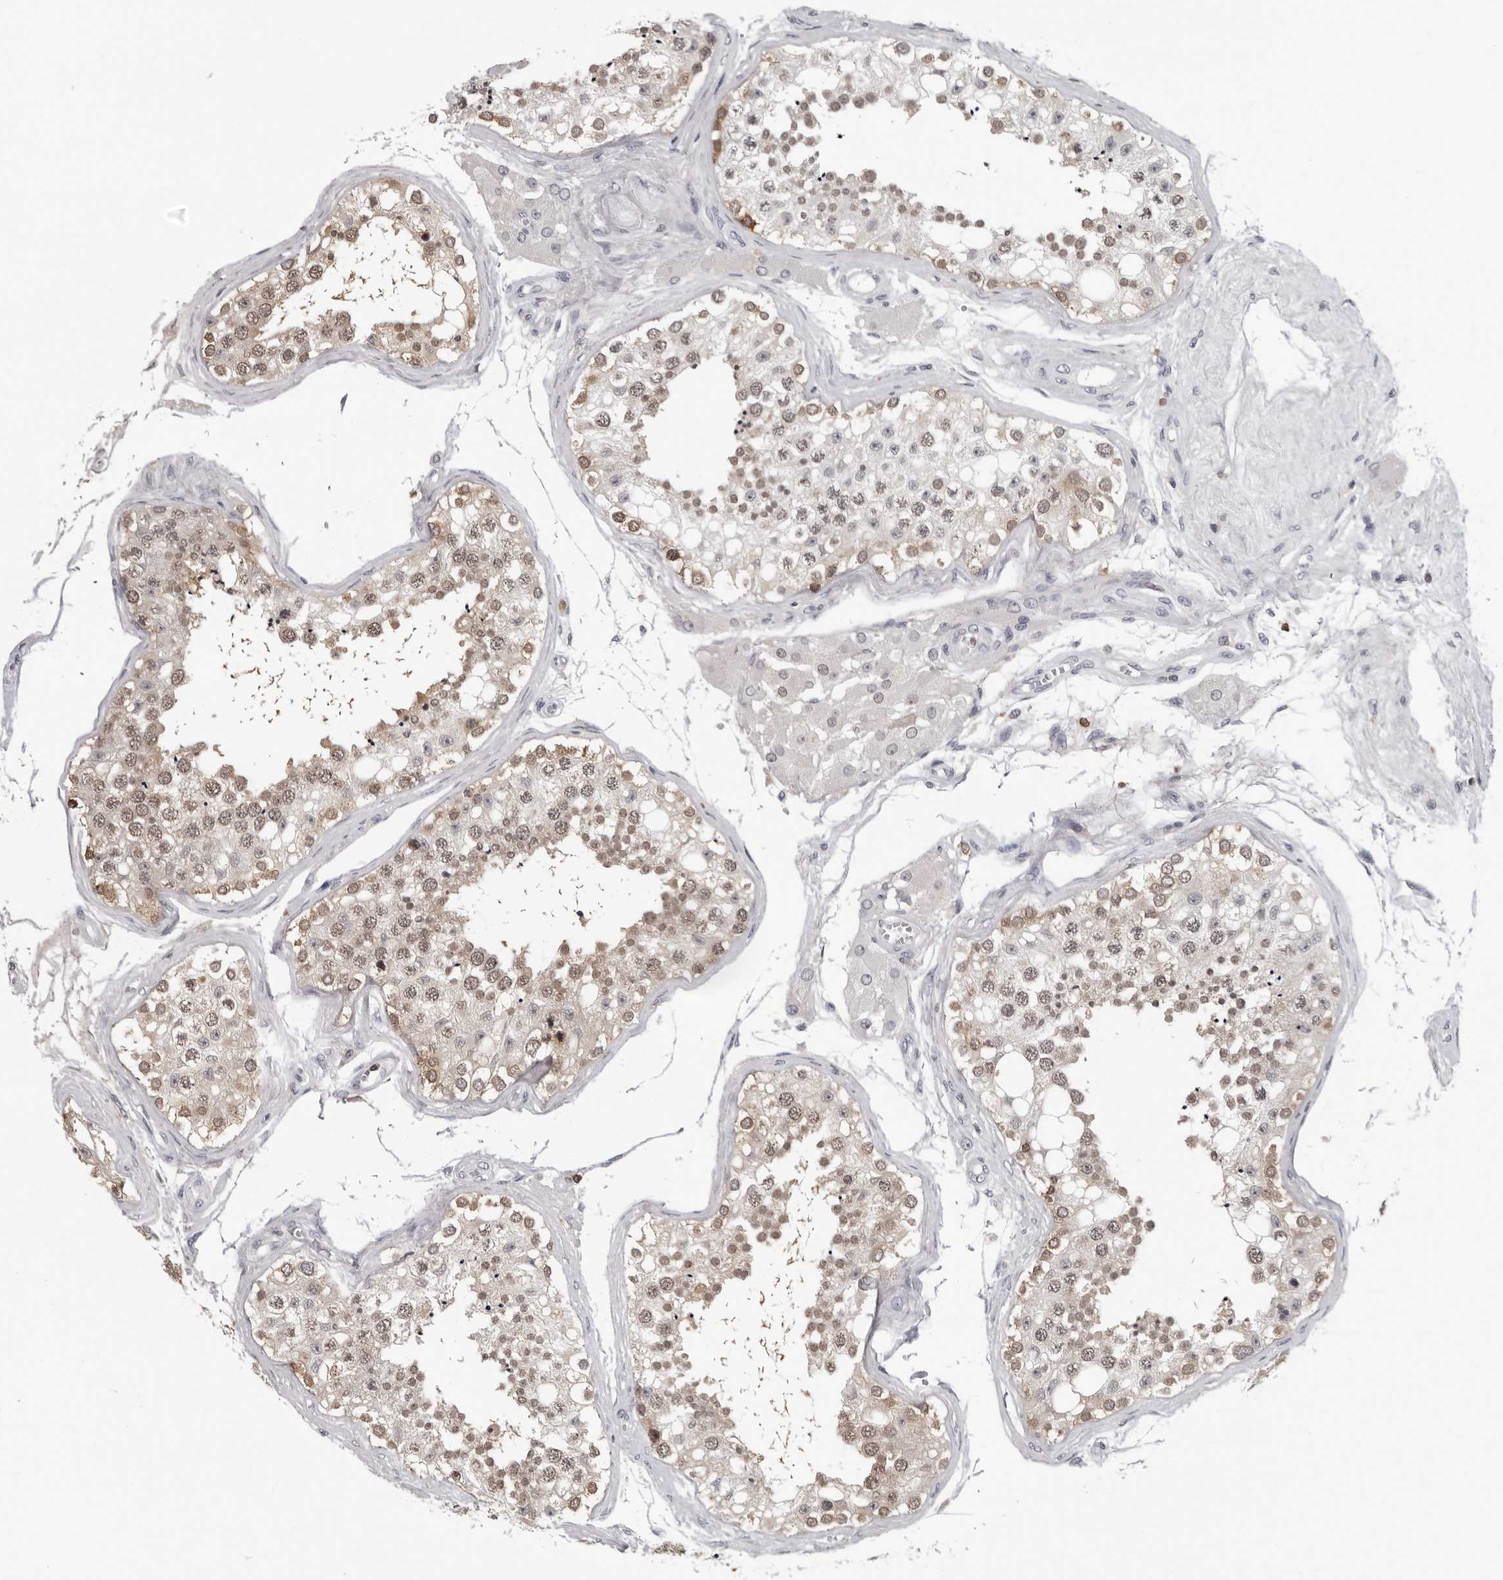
{"staining": {"intensity": "strong", "quantity": "<25%", "location": "cytoplasmic/membranous,nuclear"}, "tissue": "testis", "cell_type": "Cells in seminiferous ducts", "image_type": "normal", "snomed": [{"axis": "morphology", "description": "Normal tissue, NOS"}, {"axis": "topography", "description": "Testis"}], "caption": "Protein expression analysis of normal testis exhibits strong cytoplasmic/membranous,nuclear staining in about <25% of cells in seminiferous ducts.", "gene": "HSPH1", "patient": {"sex": "male", "age": 68}}